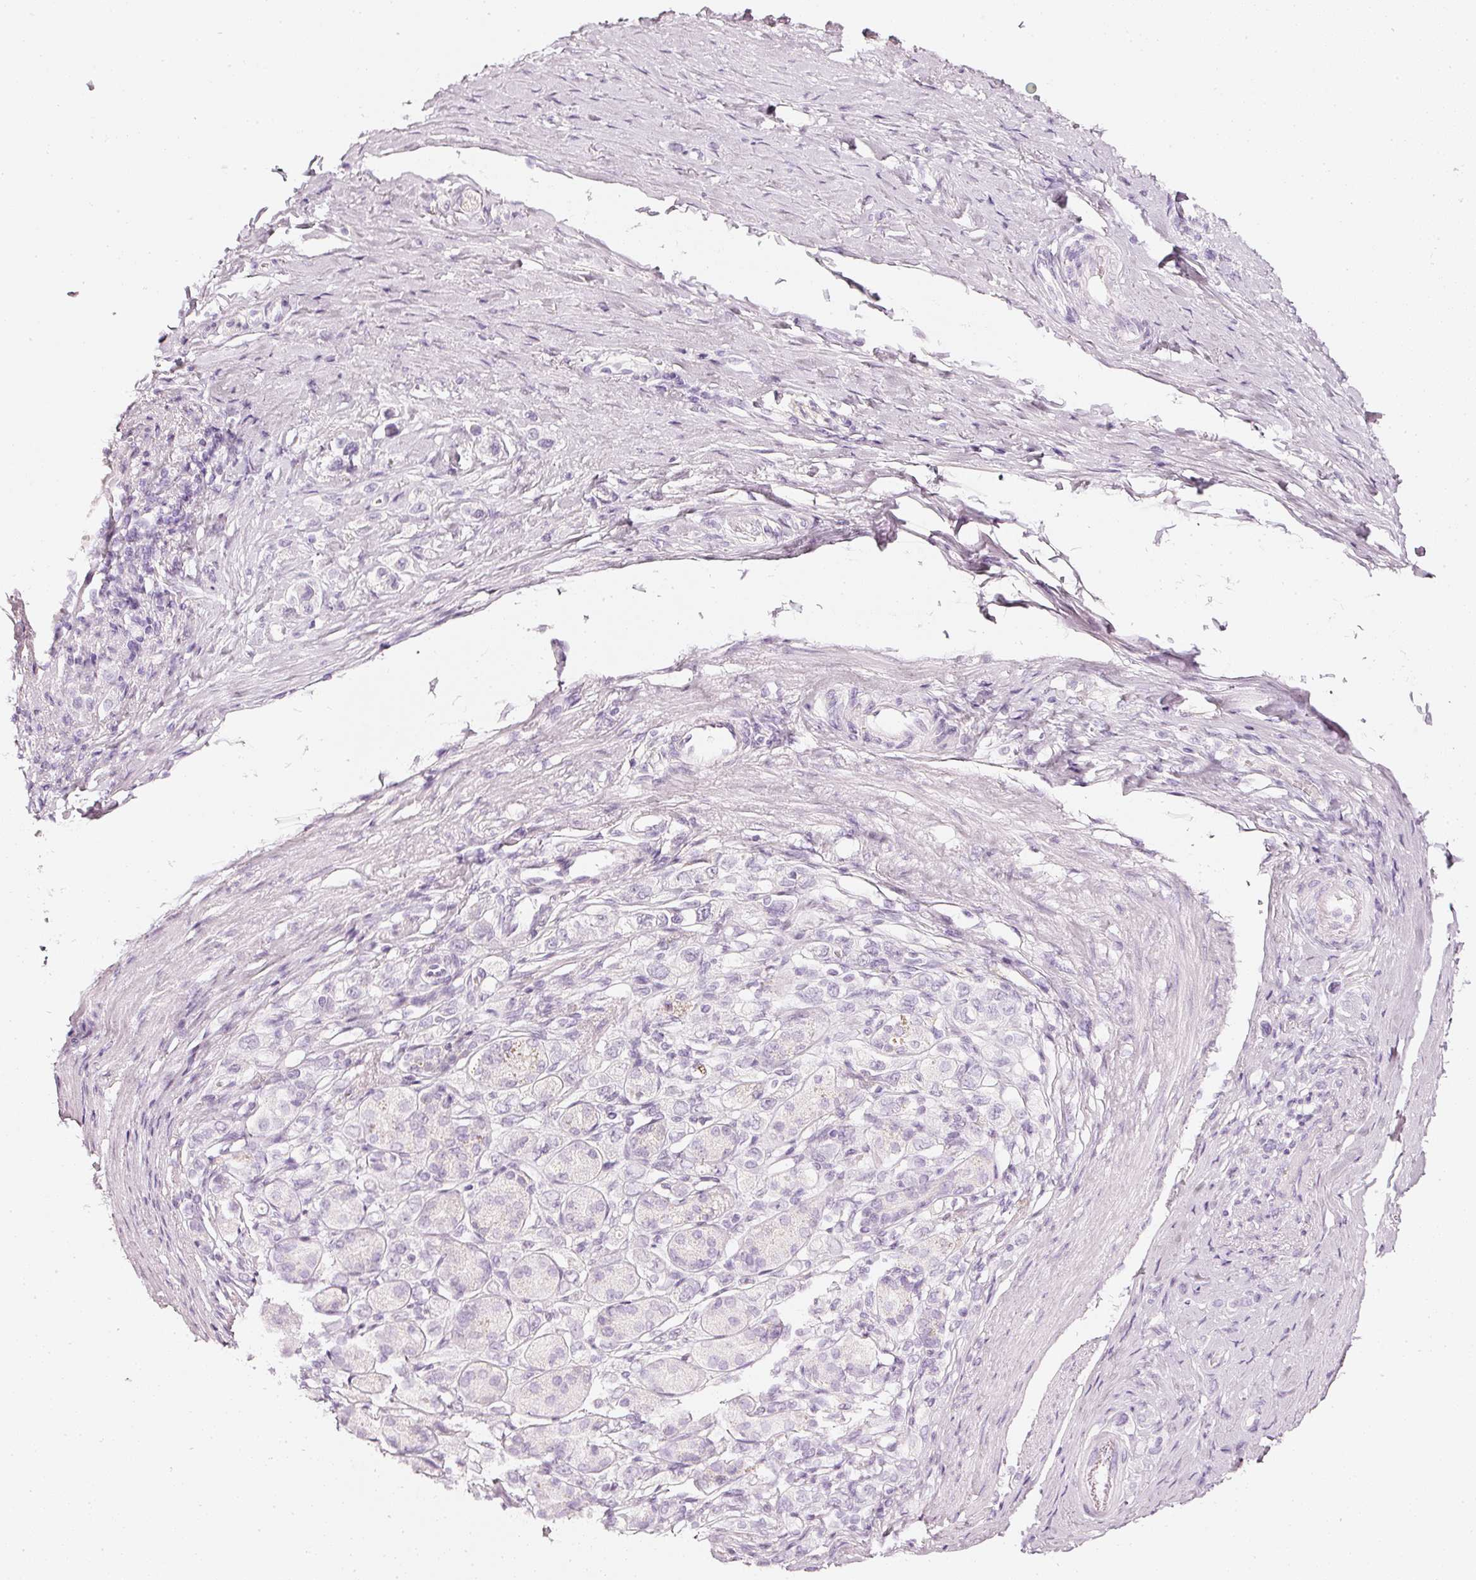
{"staining": {"intensity": "negative", "quantity": "none", "location": "none"}, "tissue": "stomach cancer", "cell_type": "Tumor cells", "image_type": "cancer", "snomed": [{"axis": "morphology", "description": "Adenocarcinoma, NOS"}, {"axis": "topography", "description": "Stomach"}], "caption": "The histopathology image exhibits no significant expression in tumor cells of stomach adenocarcinoma.", "gene": "CNP", "patient": {"sex": "female", "age": 65}}